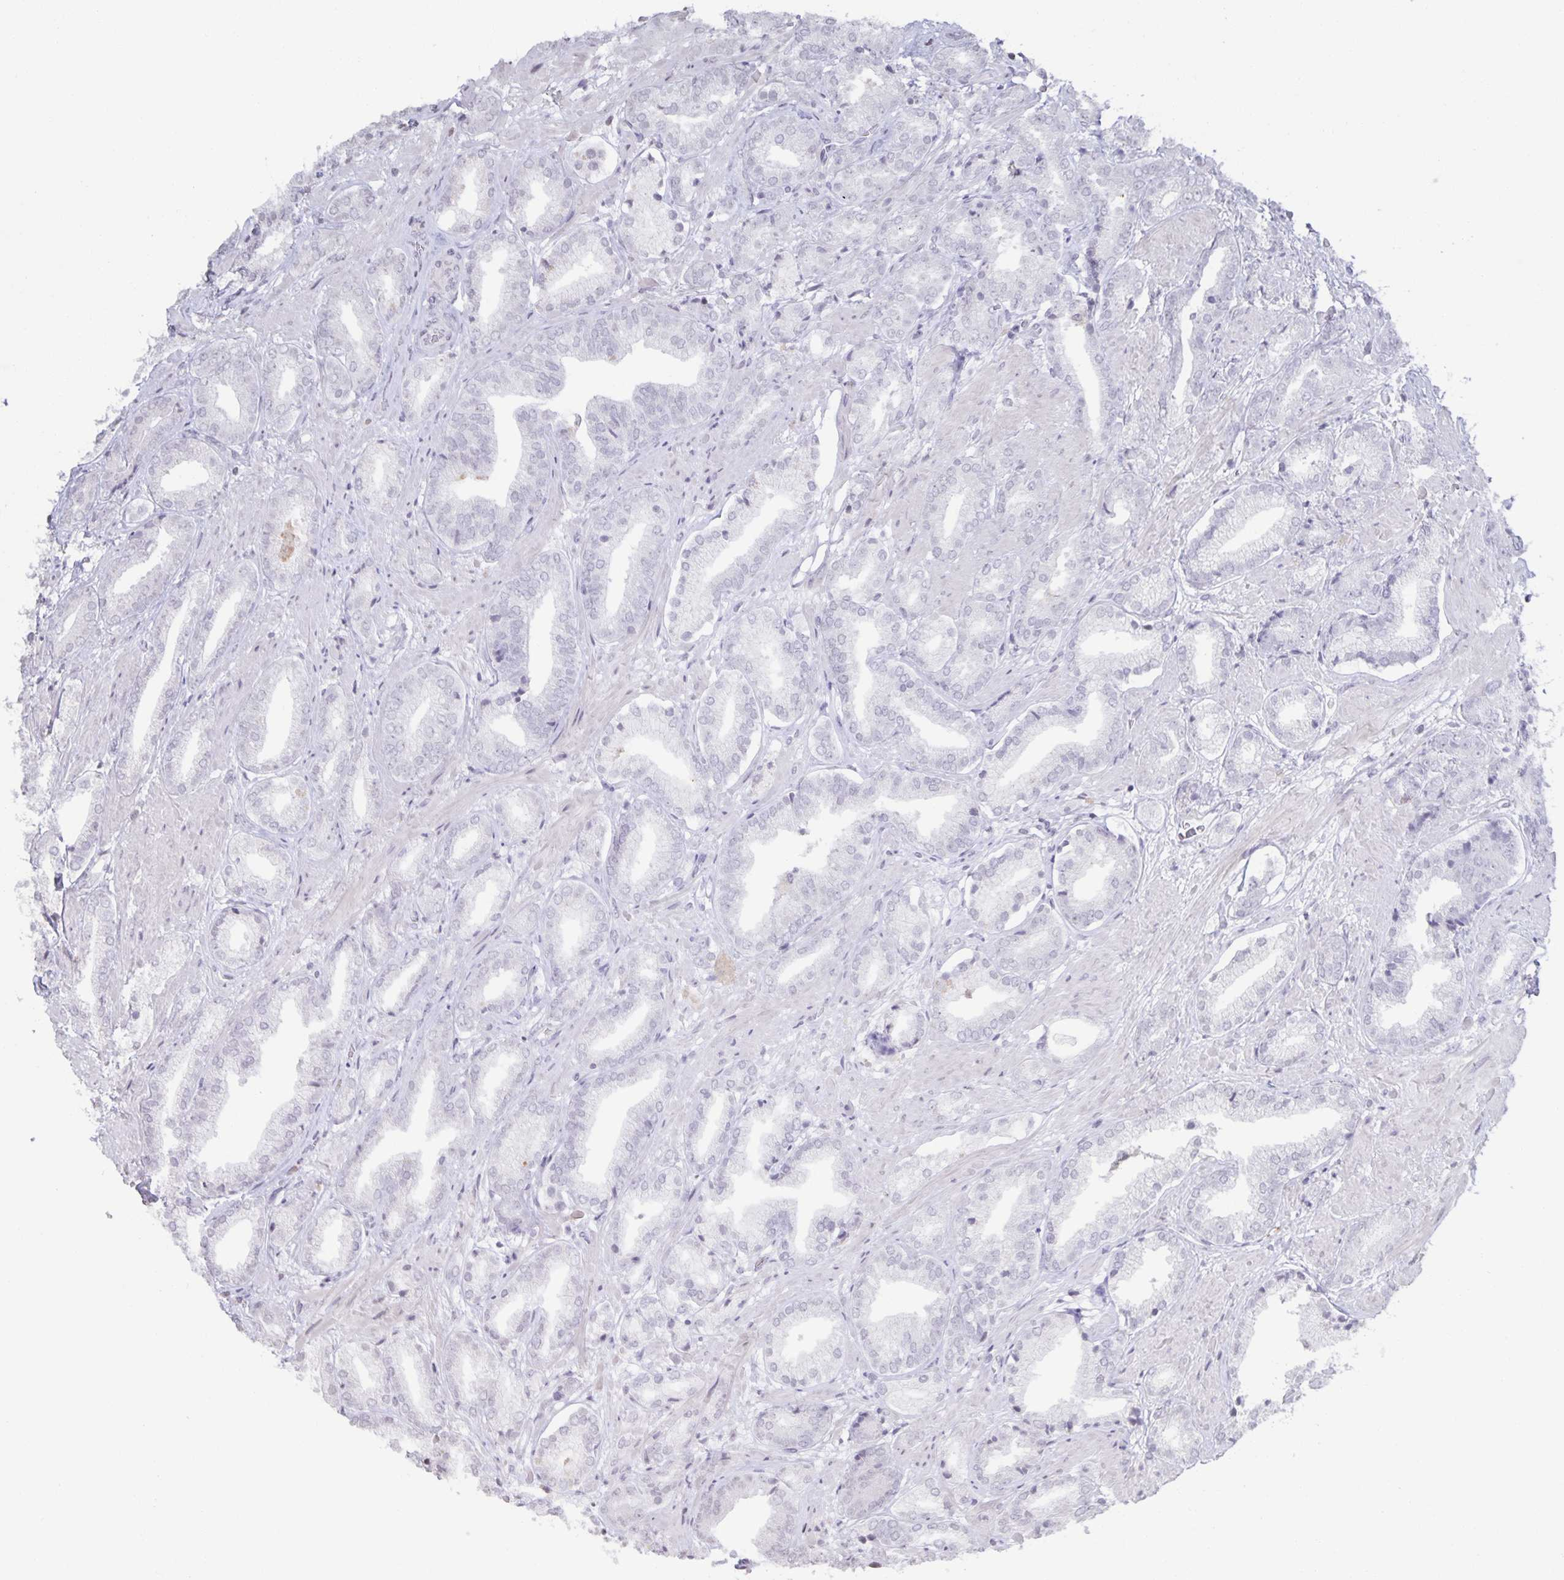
{"staining": {"intensity": "negative", "quantity": "none", "location": "none"}, "tissue": "prostate cancer", "cell_type": "Tumor cells", "image_type": "cancer", "snomed": [{"axis": "morphology", "description": "Adenocarcinoma, High grade"}, {"axis": "topography", "description": "Prostate"}], "caption": "Tumor cells show no significant protein staining in prostate cancer.", "gene": "AQP4", "patient": {"sex": "male", "age": 56}}